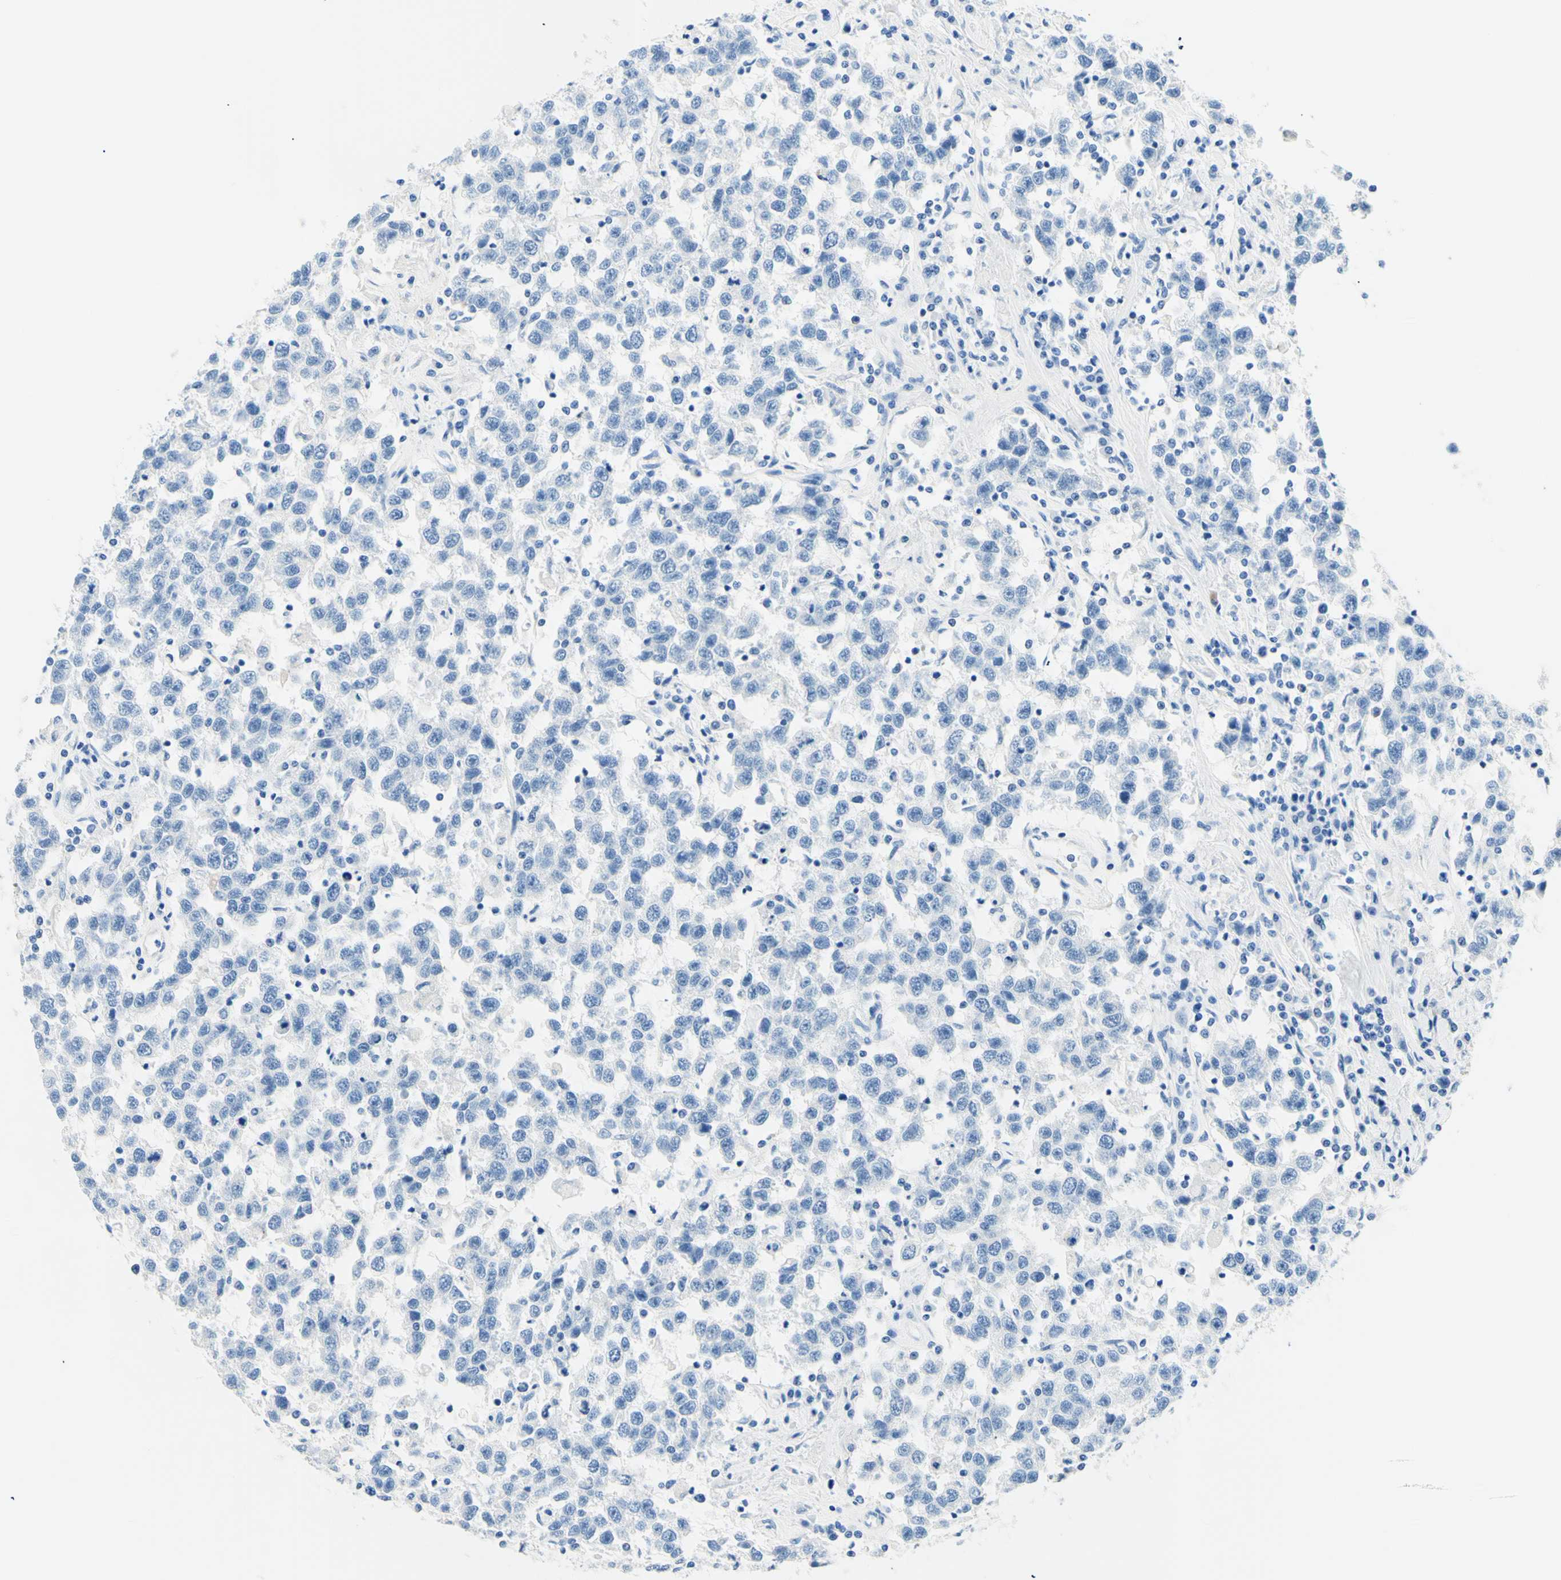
{"staining": {"intensity": "negative", "quantity": "none", "location": "none"}, "tissue": "testis cancer", "cell_type": "Tumor cells", "image_type": "cancer", "snomed": [{"axis": "morphology", "description": "Seminoma, NOS"}, {"axis": "topography", "description": "Testis"}], "caption": "A micrograph of testis cancer (seminoma) stained for a protein demonstrates no brown staining in tumor cells.", "gene": "MYH2", "patient": {"sex": "male", "age": 41}}